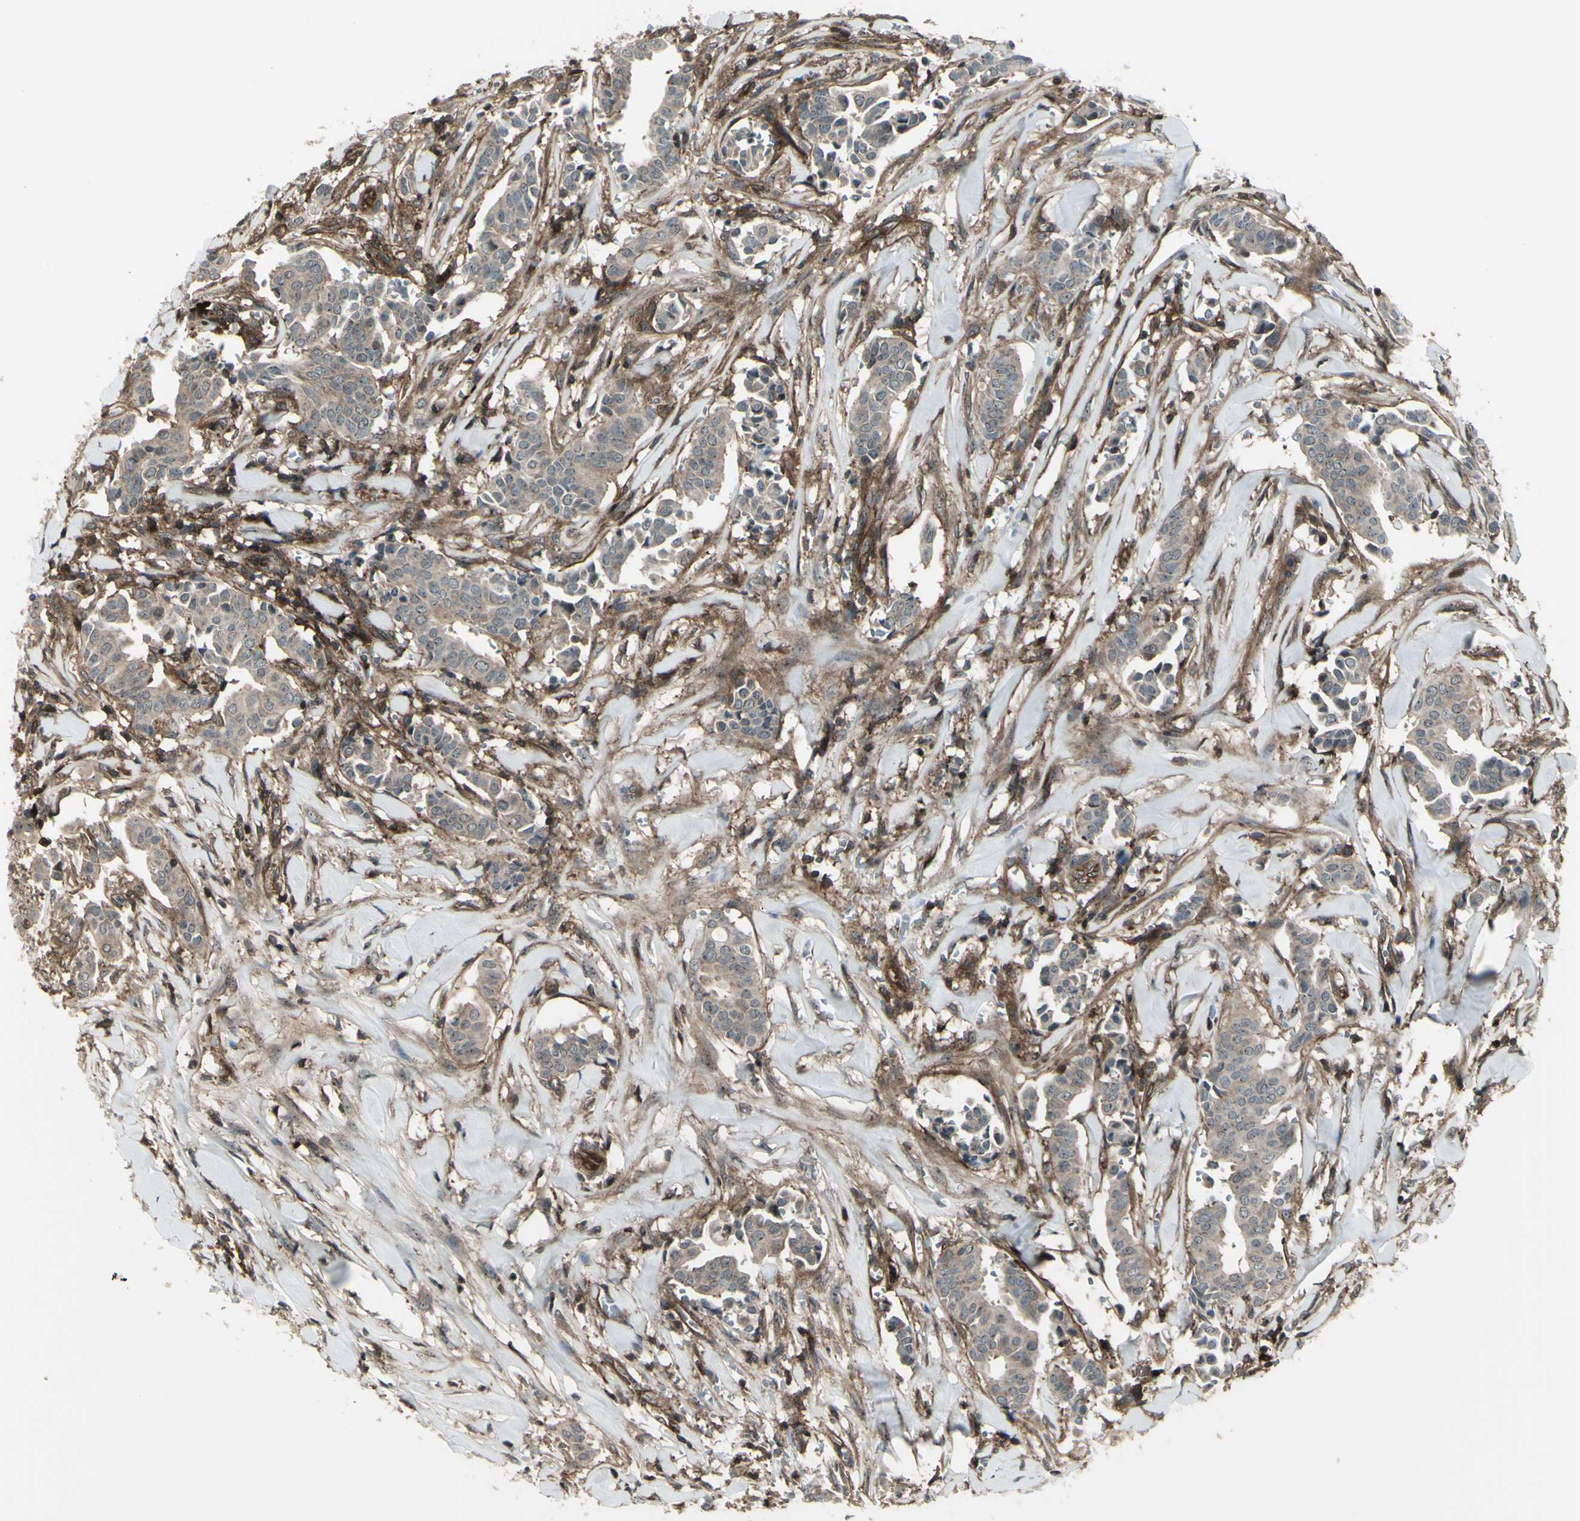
{"staining": {"intensity": "weak", "quantity": ">75%", "location": "cytoplasmic/membranous"}, "tissue": "head and neck cancer", "cell_type": "Tumor cells", "image_type": "cancer", "snomed": [{"axis": "morphology", "description": "Adenocarcinoma, NOS"}, {"axis": "topography", "description": "Salivary gland"}, {"axis": "topography", "description": "Head-Neck"}], "caption": "Weak cytoplasmic/membranous protein expression is seen in approximately >75% of tumor cells in adenocarcinoma (head and neck).", "gene": "FXYD5", "patient": {"sex": "female", "age": 59}}